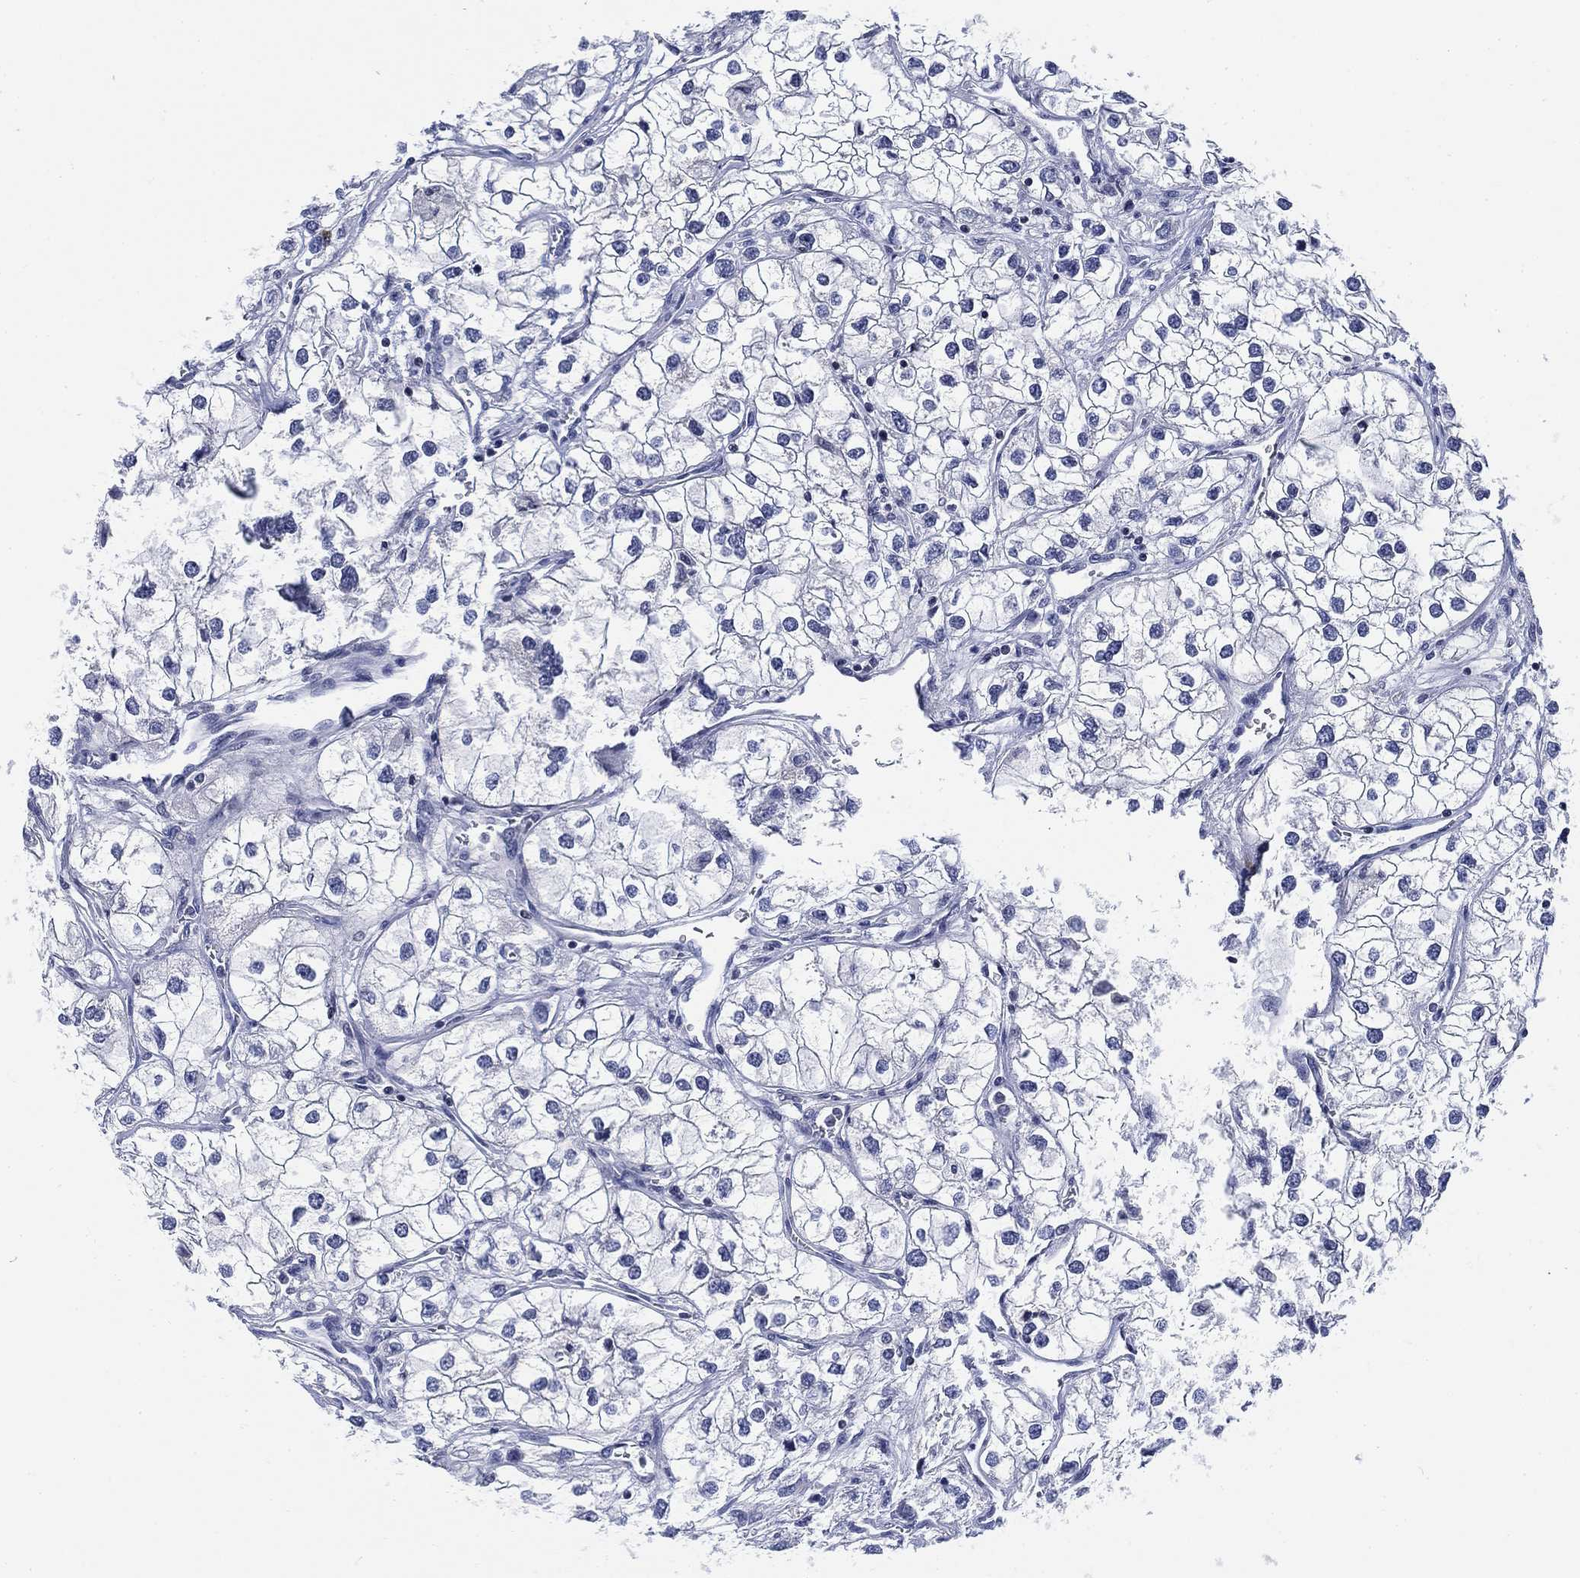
{"staining": {"intensity": "negative", "quantity": "none", "location": "none"}, "tissue": "renal cancer", "cell_type": "Tumor cells", "image_type": "cancer", "snomed": [{"axis": "morphology", "description": "Adenocarcinoma, NOS"}, {"axis": "topography", "description": "Kidney"}], "caption": "Histopathology image shows no protein positivity in tumor cells of renal adenocarcinoma tissue.", "gene": "FYB1", "patient": {"sex": "male", "age": 59}}